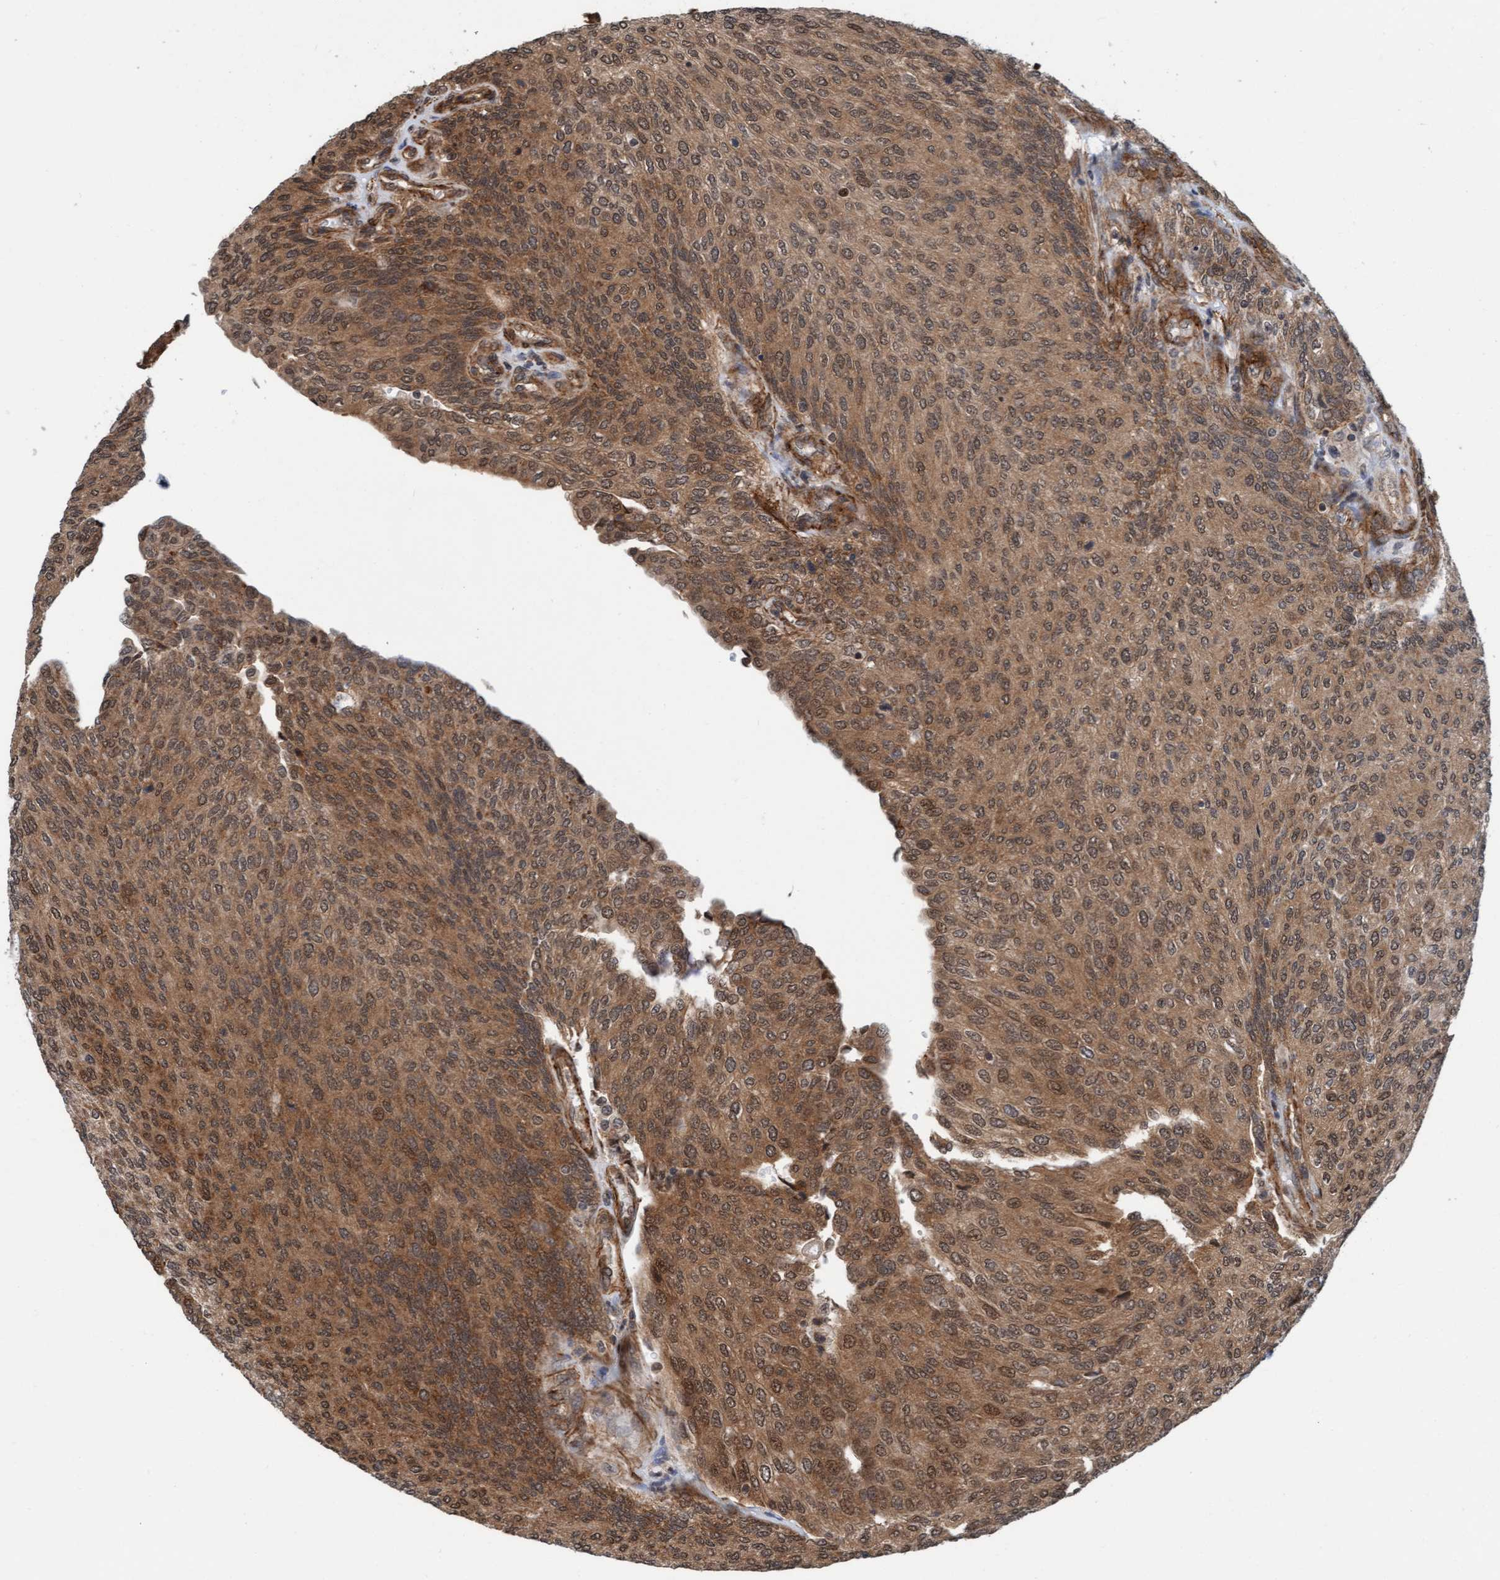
{"staining": {"intensity": "strong", "quantity": ">75%", "location": "cytoplasmic/membranous,nuclear"}, "tissue": "urothelial cancer", "cell_type": "Tumor cells", "image_type": "cancer", "snomed": [{"axis": "morphology", "description": "Urothelial carcinoma, Low grade"}, {"axis": "topography", "description": "Urinary bladder"}], "caption": "Immunohistochemistry micrograph of human urothelial carcinoma (low-grade) stained for a protein (brown), which displays high levels of strong cytoplasmic/membranous and nuclear expression in about >75% of tumor cells.", "gene": "STXBP4", "patient": {"sex": "female", "age": 79}}